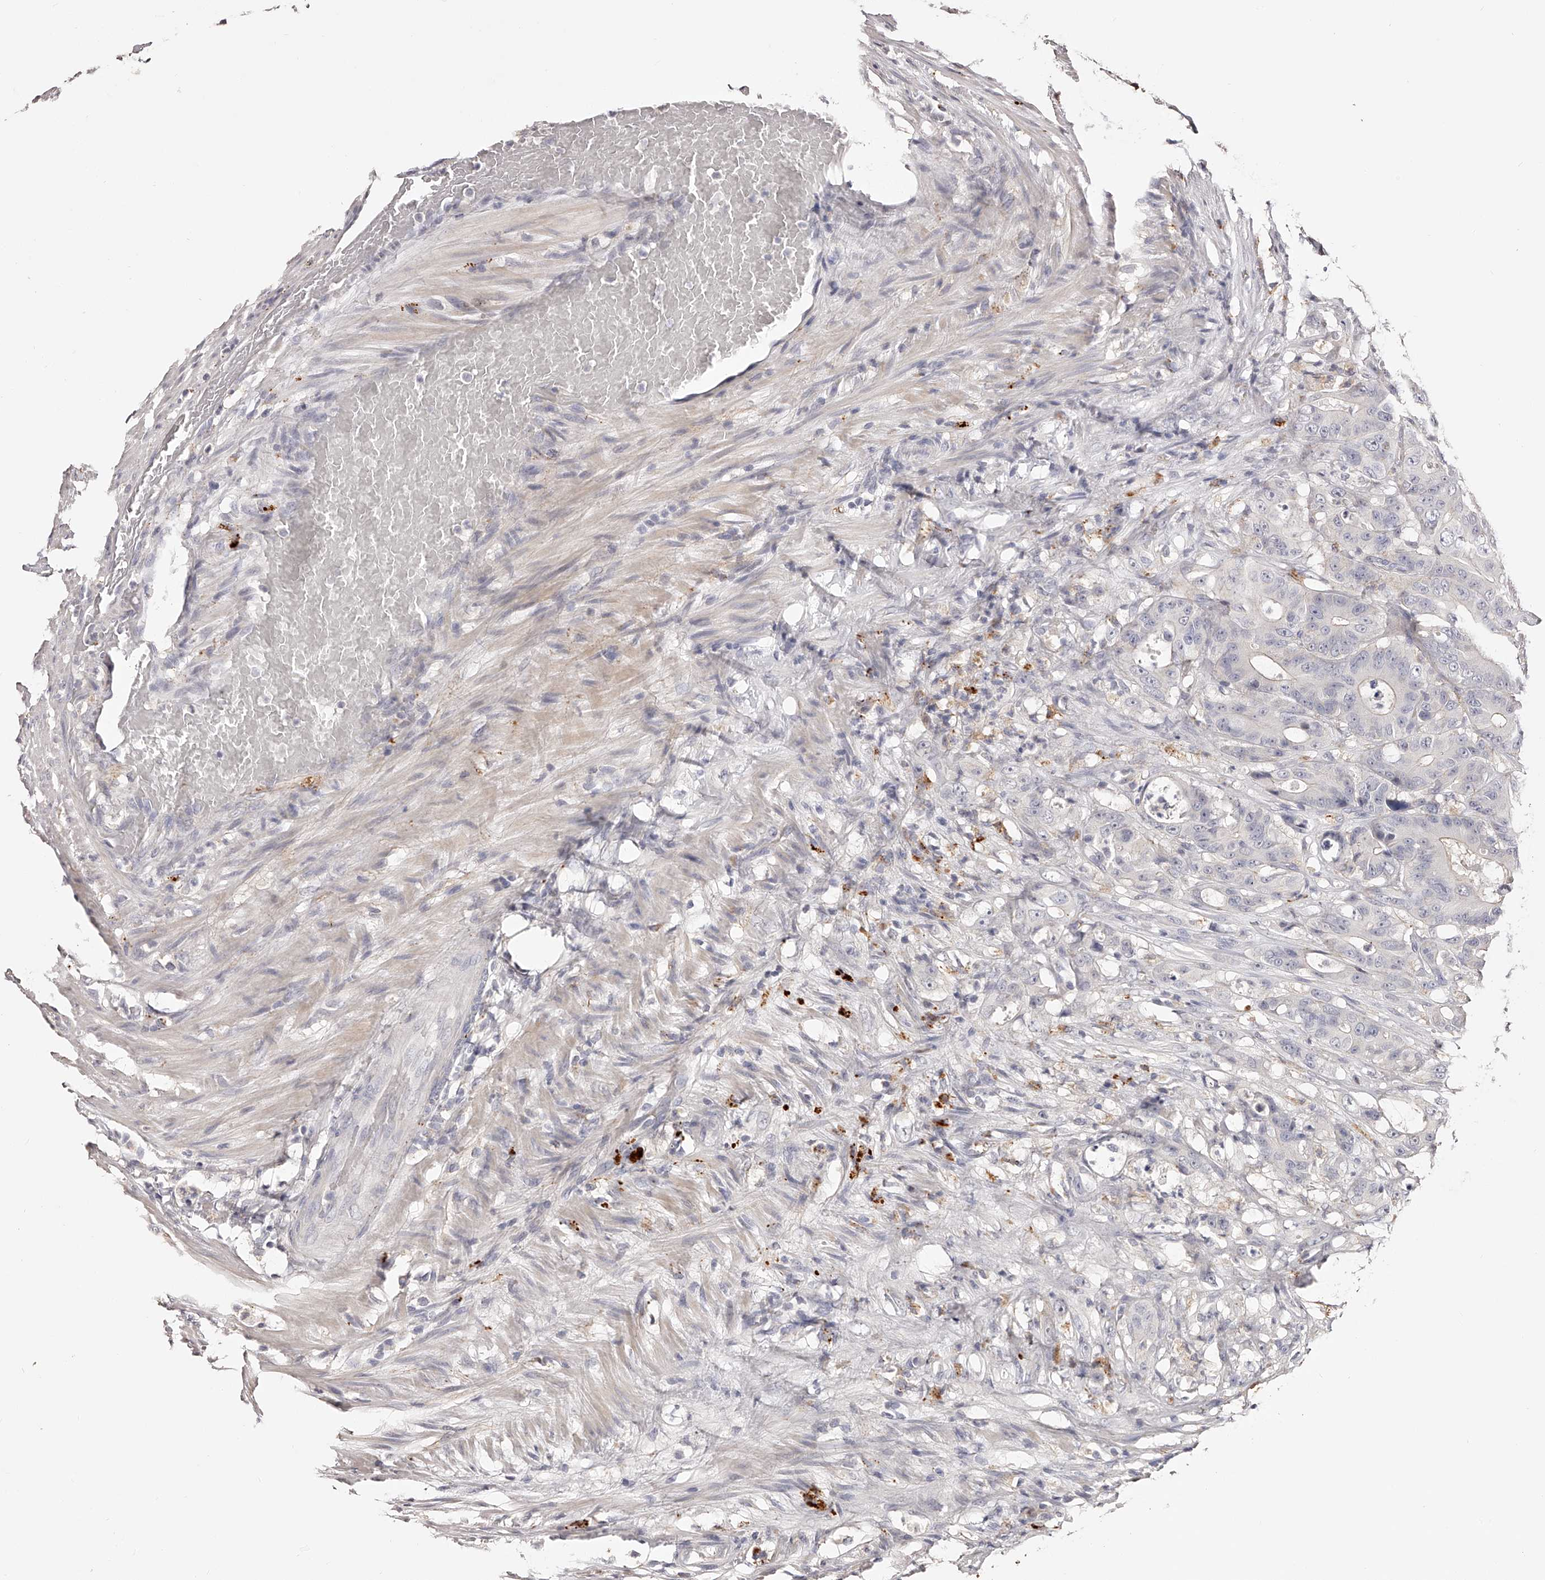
{"staining": {"intensity": "negative", "quantity": "none", "location": "none"}, "tissue": "colorectal cancer", "cell_type": "Tumor cells", "image_type": "cancer", "snomed": [{"axis": "morphology", "description": "Adenocarcinoma, NOS"}, {"axis": "topography", "description": "Colon"}], "caption": "Adenocarcinoma (colorectal) was stained to show a protein in brown. There is no significant positivity in tumor cells.", "gene": "SLC35D3", "patient": {"sex": "male", "age": 83}}